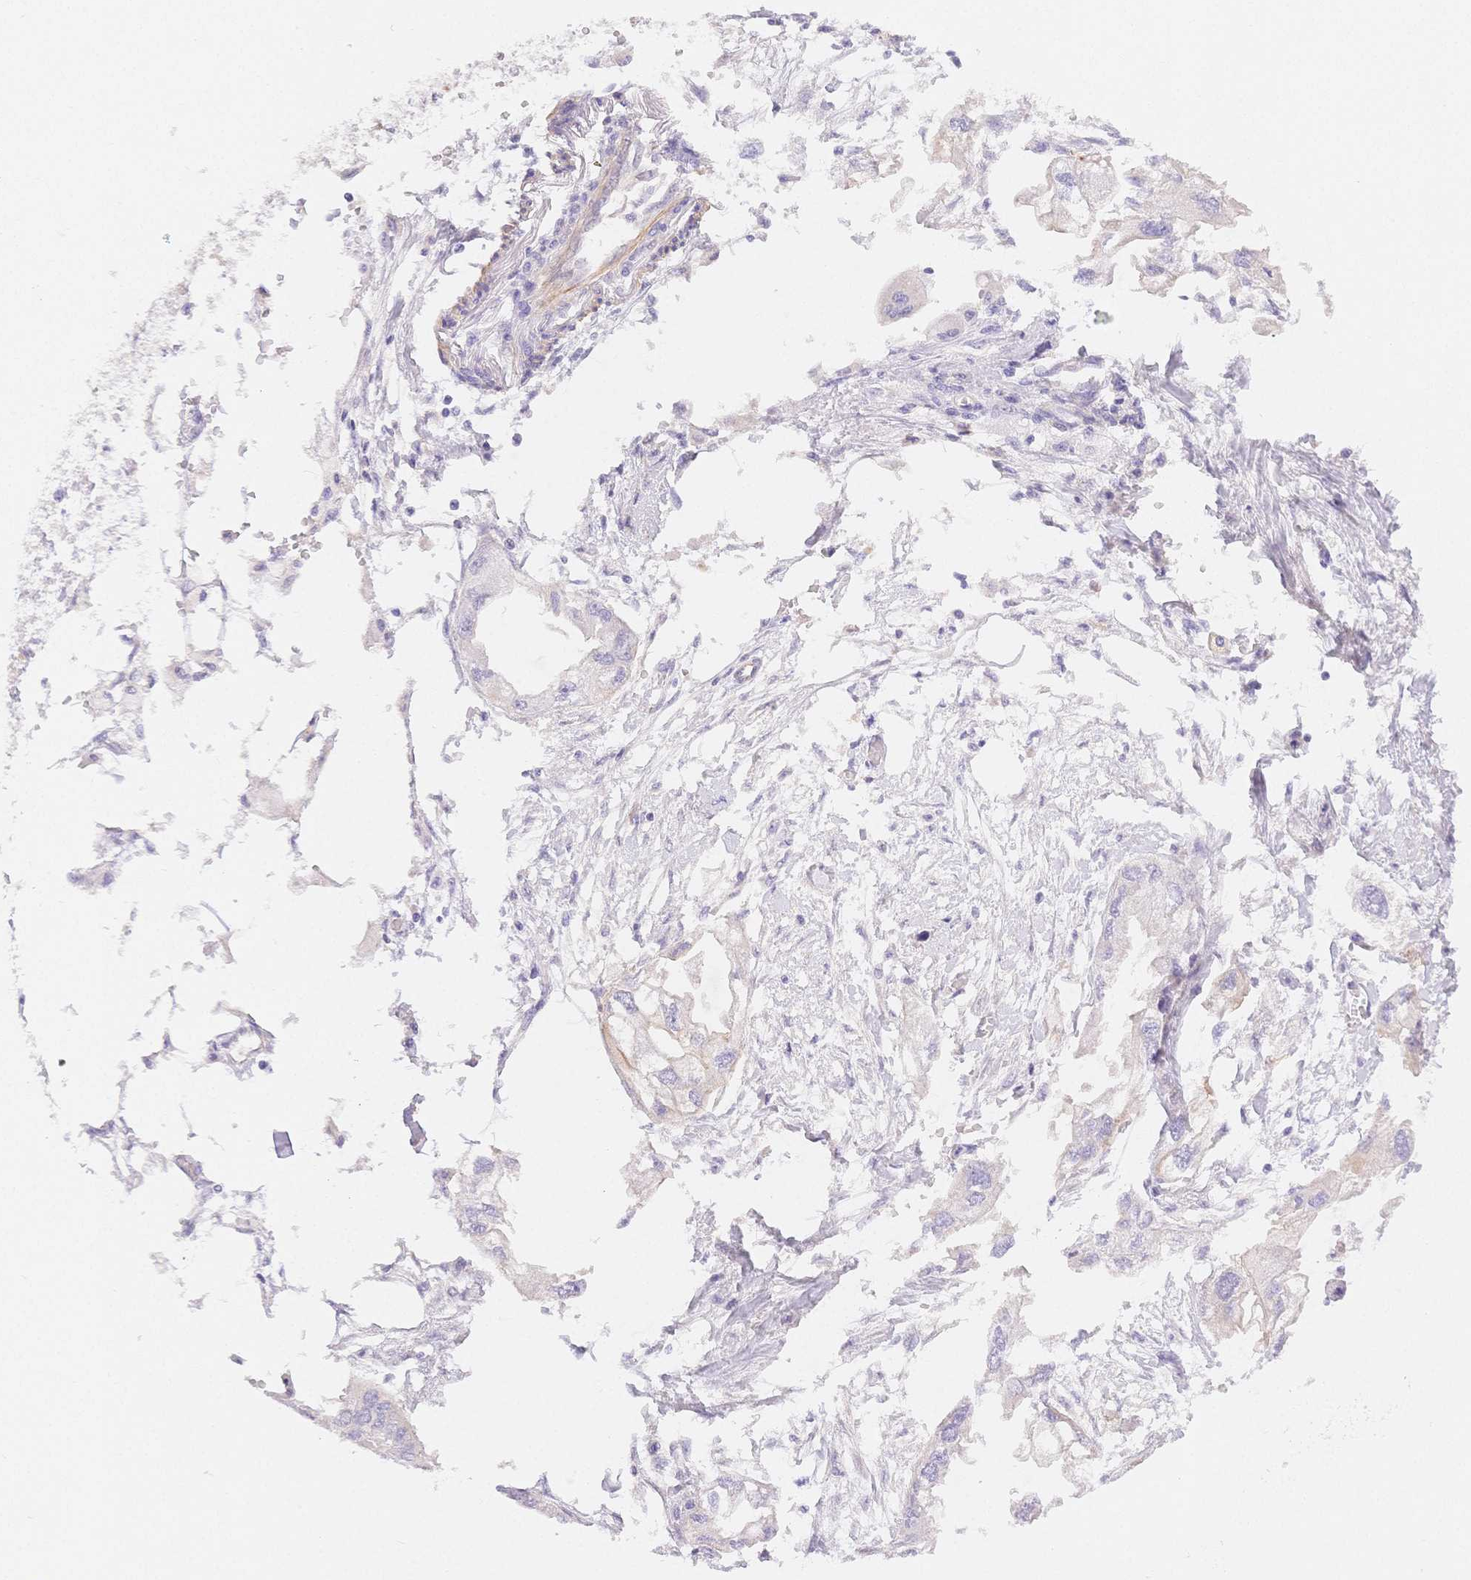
{"staining": {"intensity": "negative", "quantity": "none", "location": "none"}, "tissue": "endometrial cancer", "cell_type": "Tumor cells", "image_type": "cancer", "snomed": [{"axis": "morphology", "description": "Adenocarcinoma, NOS"}, {"axis": "morphology", "description": "Adenocarcinoma, metastatic, NOS"}, {"axis": "topography", "description": "Adipose tissue"}, {"axis": "topography", "description": "Endometrium"}], "caption": "An image of human endometrial cancer is negative for staining in tumor cells.", "gene": "CSN1S1", "patient": {"sex": "female", "age": 67}}